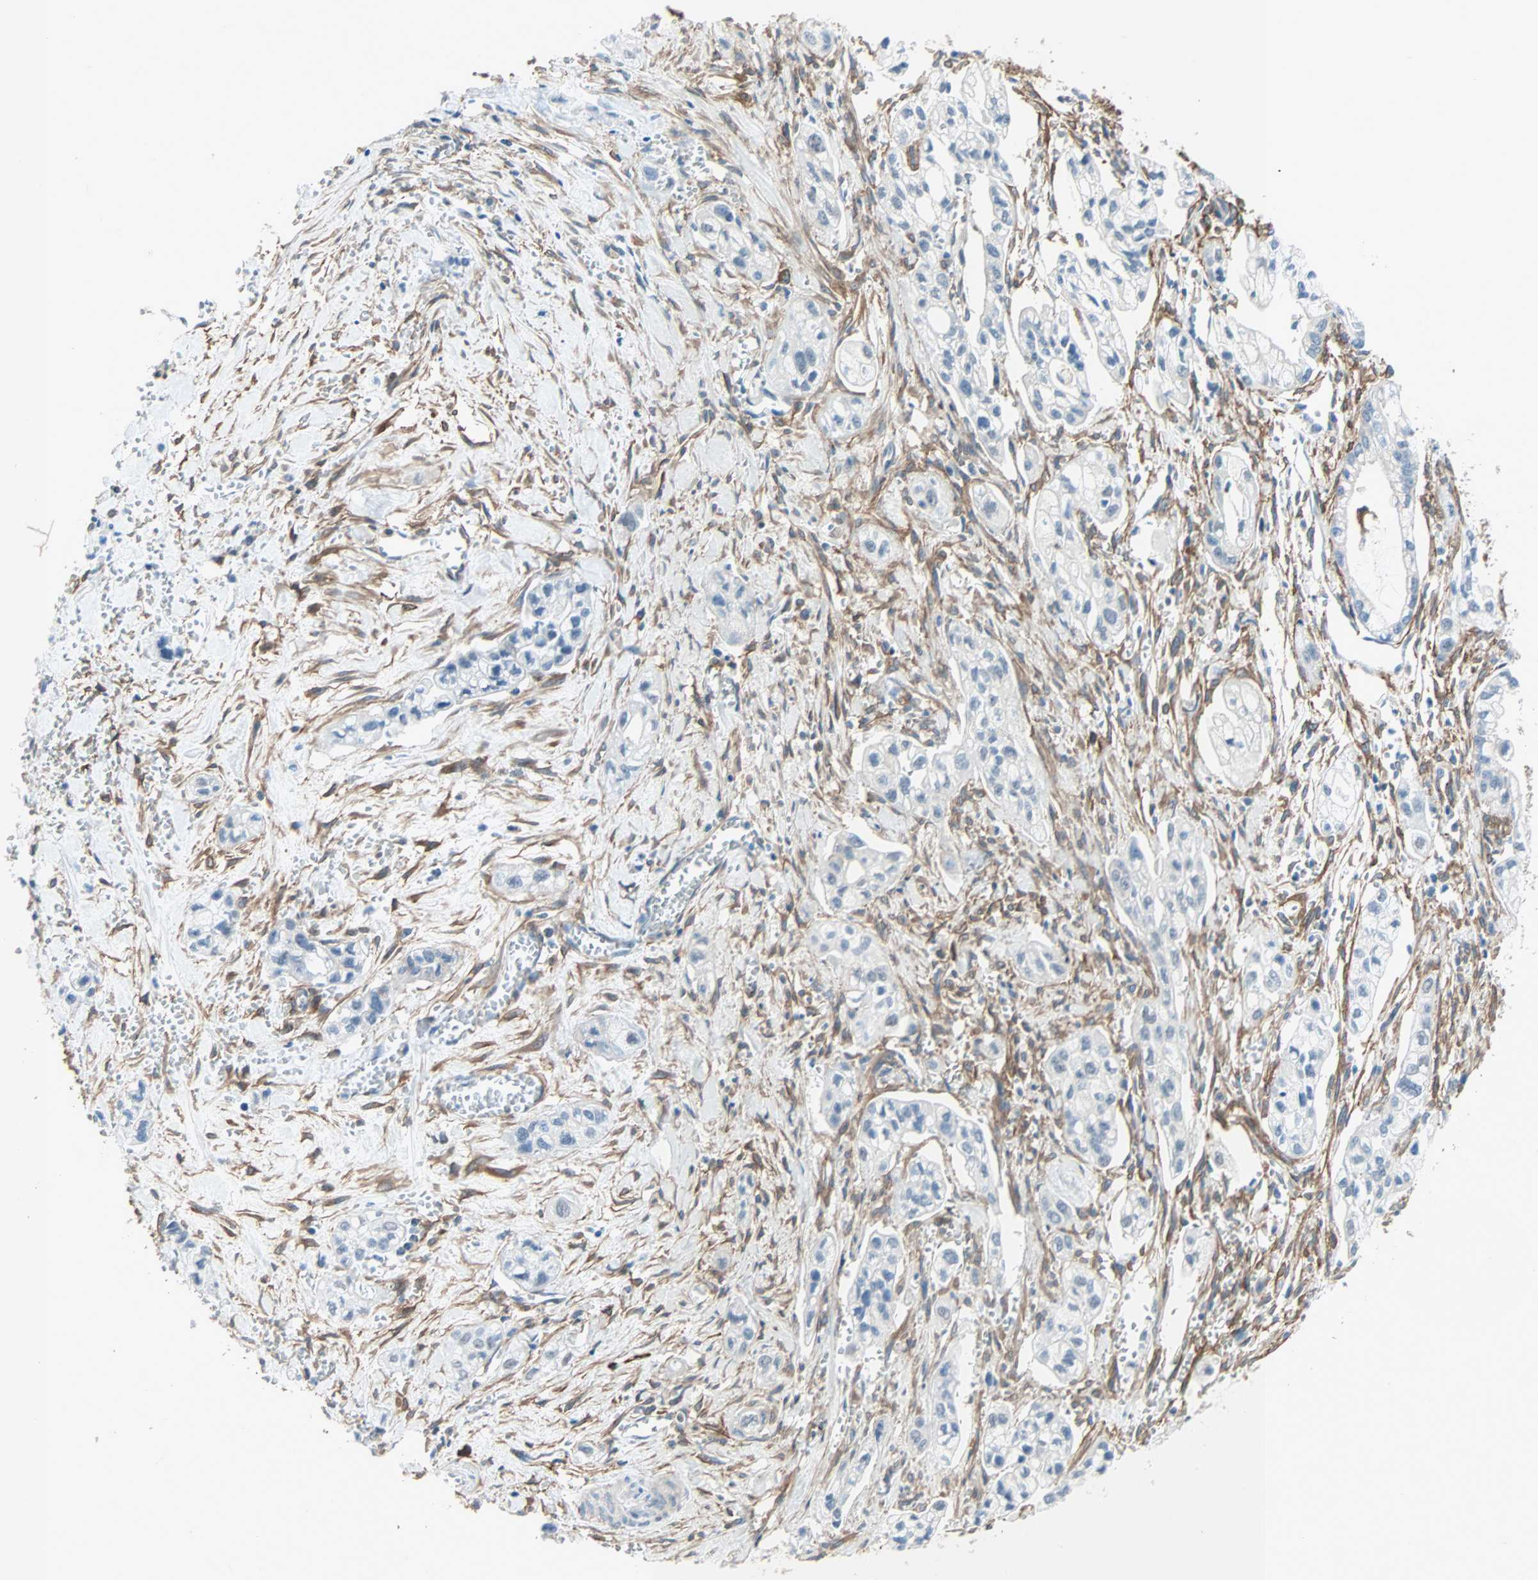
{"staining": {"intensity": "negative", "quantity": "none", "location": "none"}, "tissue": "pancreatic cancer", "cell_type": "Tumor cells", "image_type": "cancer", "snomed": [{"axis": "morphology", "description": "Adenocarcinoma, NOS"}, {"axis": "topography", "description": "Pancreas"}], "caption": "Adenocarcinoma (pancreatic) was stained to show a protein in brown. There is no significant expression in tumor cells.", "gene": "EPB41L2", "patient": {"sex": "male", "age": 74}}